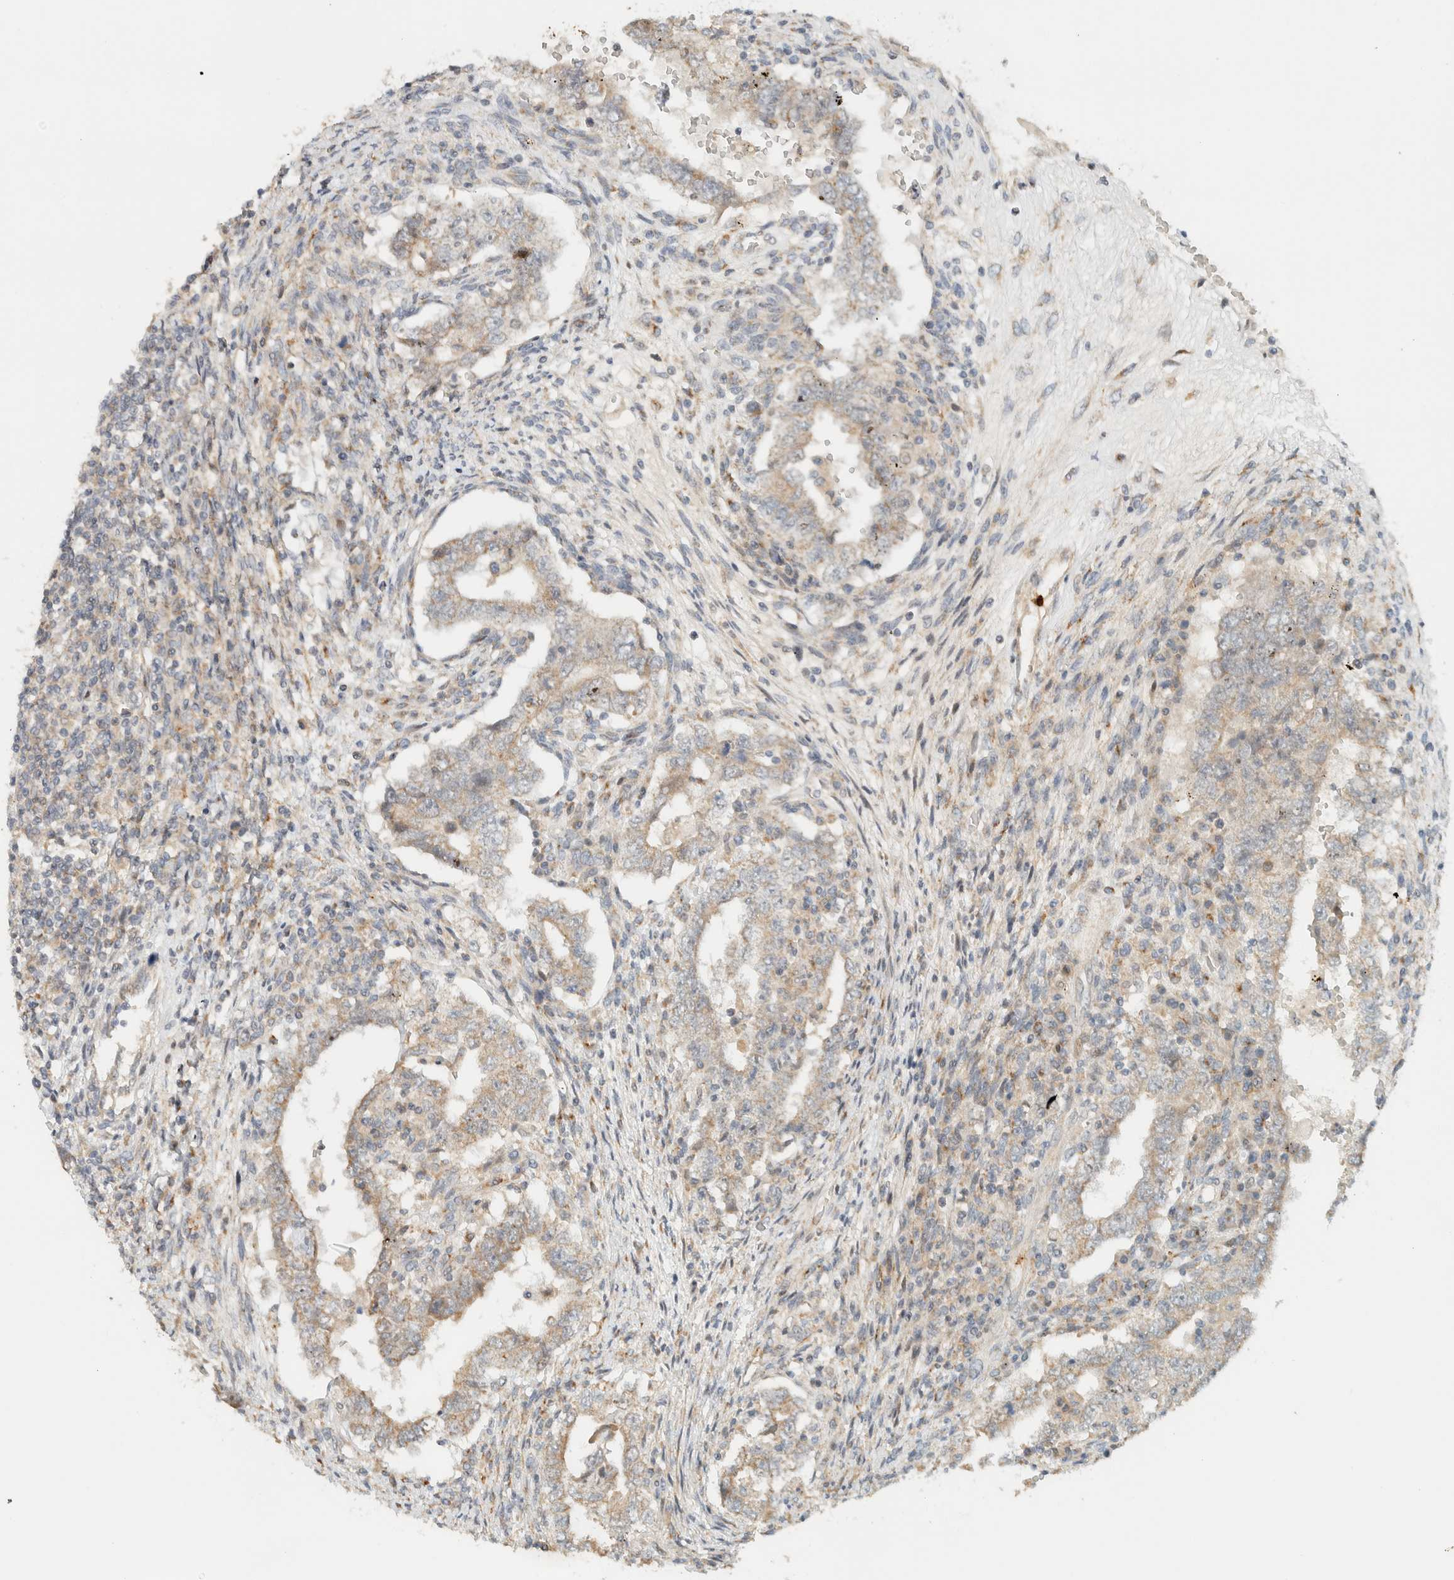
{"staining": {"intensity": "weak", "quantity": ">75%", "location": "cytoplasmic/membranous"}, "tissue": "testis cancer", "cell_type": "Tumor cells", "image_type": "cancer", "snomed": [{"axis": "morphology", "description": "Carcinoma, Embryonal, NOS"}, {"axis": "topography", "description": "Testis"}], "caption": "Immunohistochemical staining of testis cancer (embryonal carcinoma) exhibits low levels of weak cytoplasmic/membranous protein positivity in approximately >75% of tumor cells. The protein of interest is stained brown, and the nuclei are stained in blue (DAB IHC with brightfield microscopy, high magnification).", "gene": "CCDC171", "patient": {"sex": "male", "age": 26}}